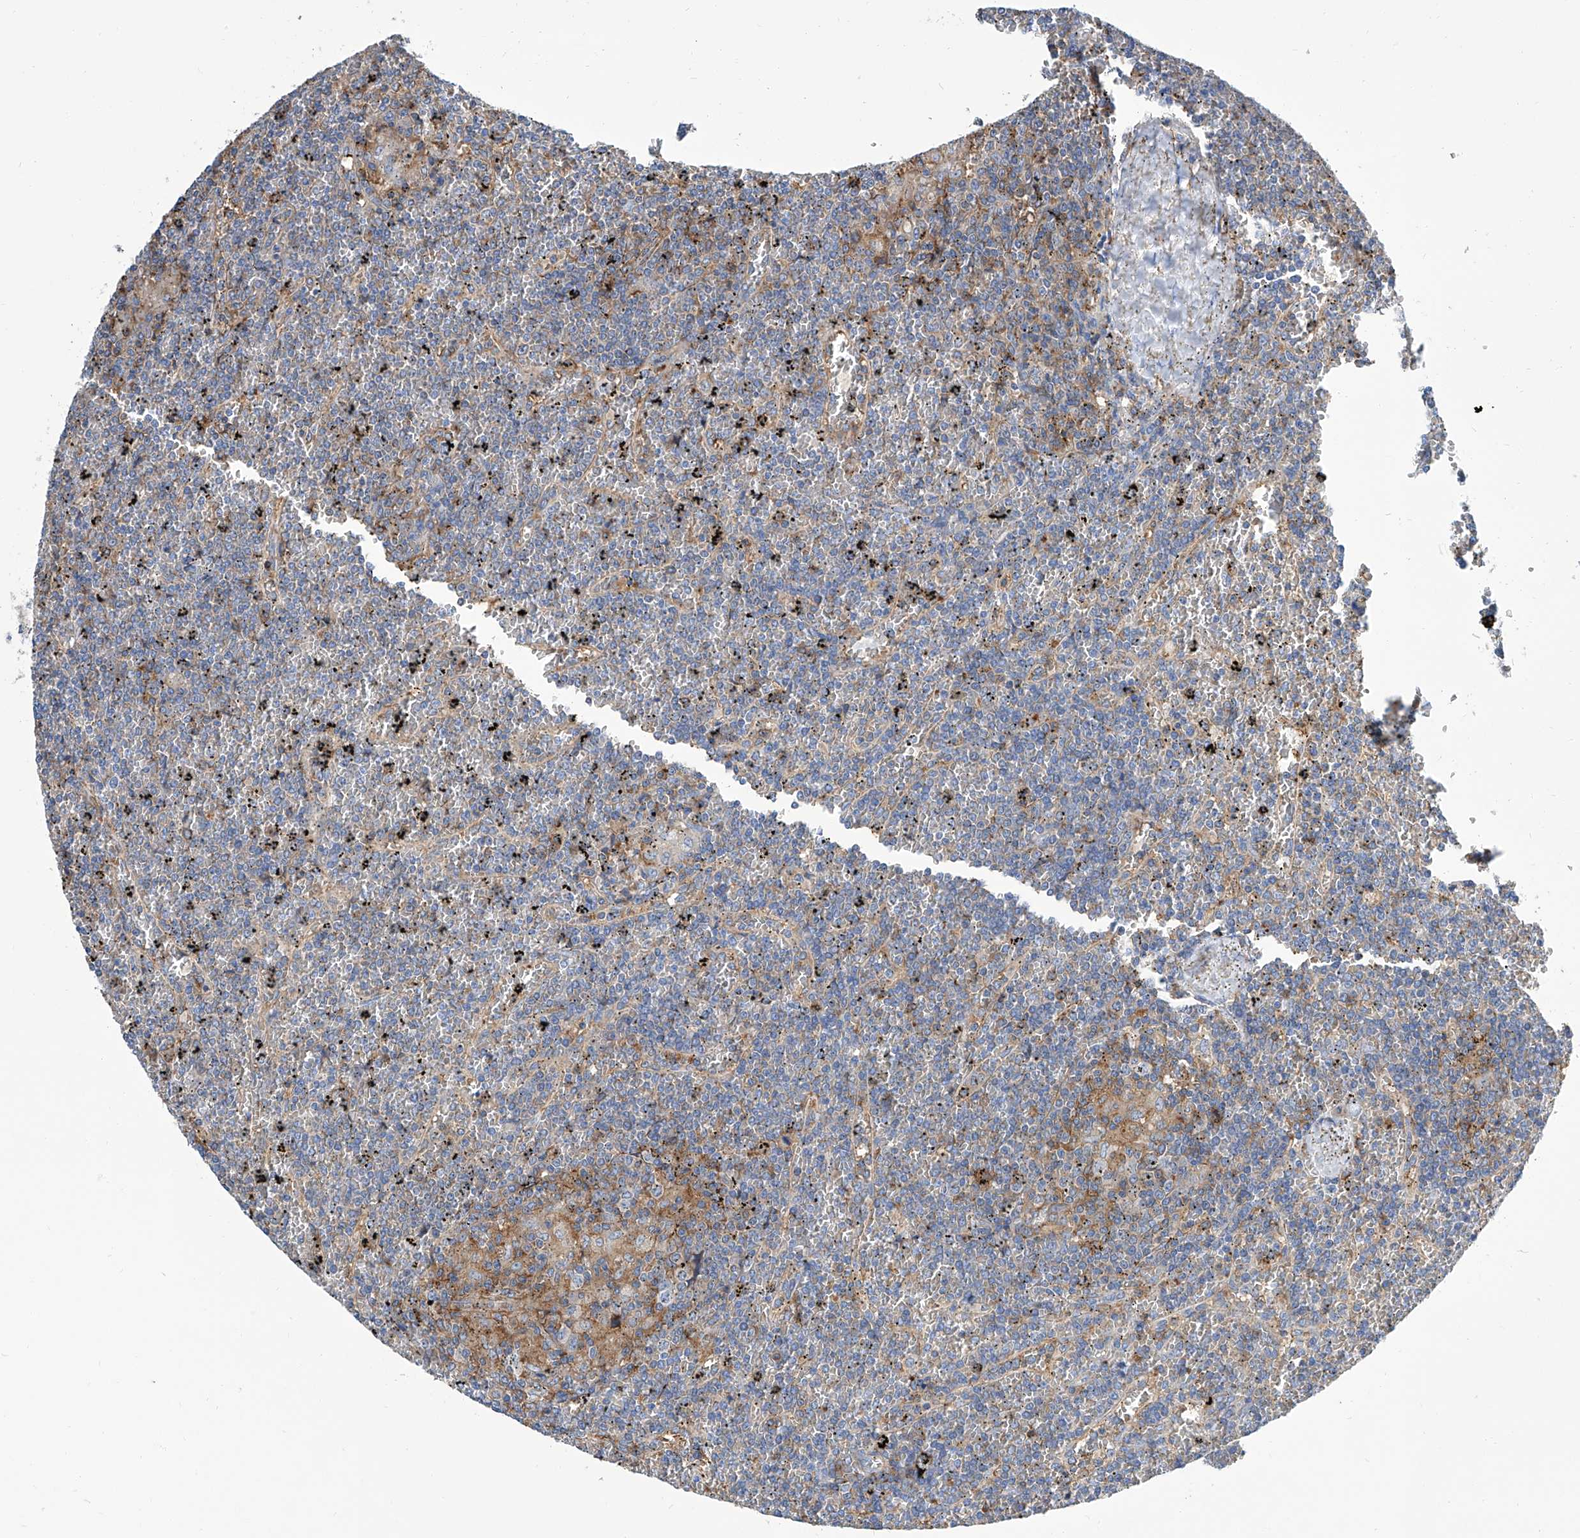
{"staining": {"intensity": "negative", "quantity": "none", "location": "none"}, "tissue": "lymphoma", "cell_type": "Tumor cells", "image_type": "cancer", "snomed": [{"axis": "morphology", "description": "Malignant lymphoma, non-Hodgkin's type, Low grade"}, {"axis": "topography", "description": "Spleen"}], "caption": "High magnification brightfield microscopy of lymphoma stained with DAB (brown) and counterstained with hematoxylin (blue): tumor cells show no significant positivity. (Stains: DAB (3,3'-diaminobenzidine) IHC with hematoxylin counter stain, Microscopy: brightfield microscopy at high magnification).", "gene": "GPT", "patient": {"sex": "female", "age": 19}}